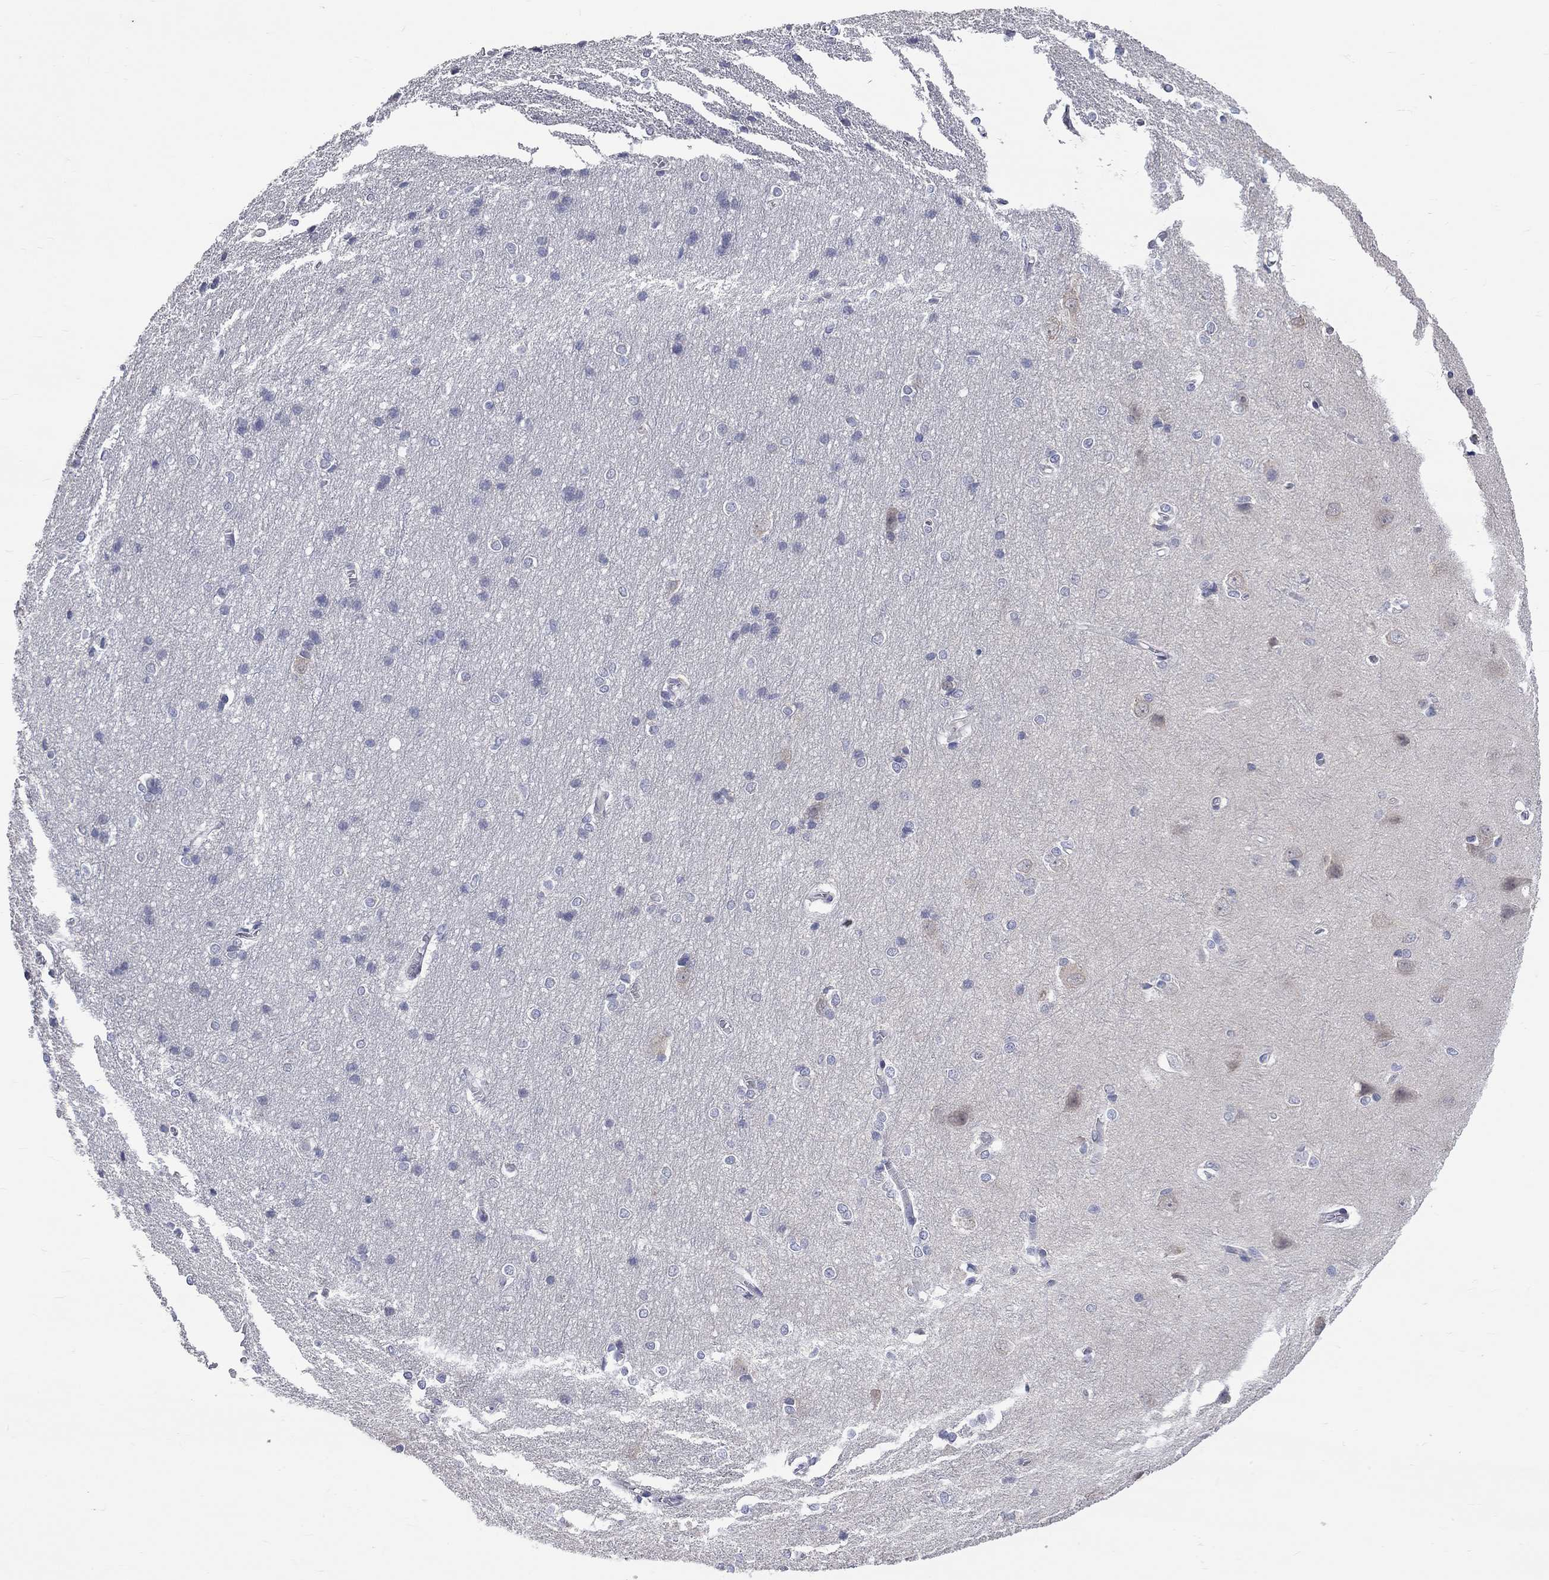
{"staining": {"intensity": "negative", "quantity": "none", "location": "none"}, "tissue": "cerebral cortex", "cell_type": "Endothelial cells", "image_type": "normal", "snomed": [{"axis": "morphology", "description": "Normal tissue, NOS"}, {"axis": "topography", "description": "Cerebral cortex"}], "caption": "Histopathology image shows no significant protein staining in endothelial cells of unremarkable cerebral cortex.", "gene": "OPRK1", "patient": {"sex": "male", "age": 37}}